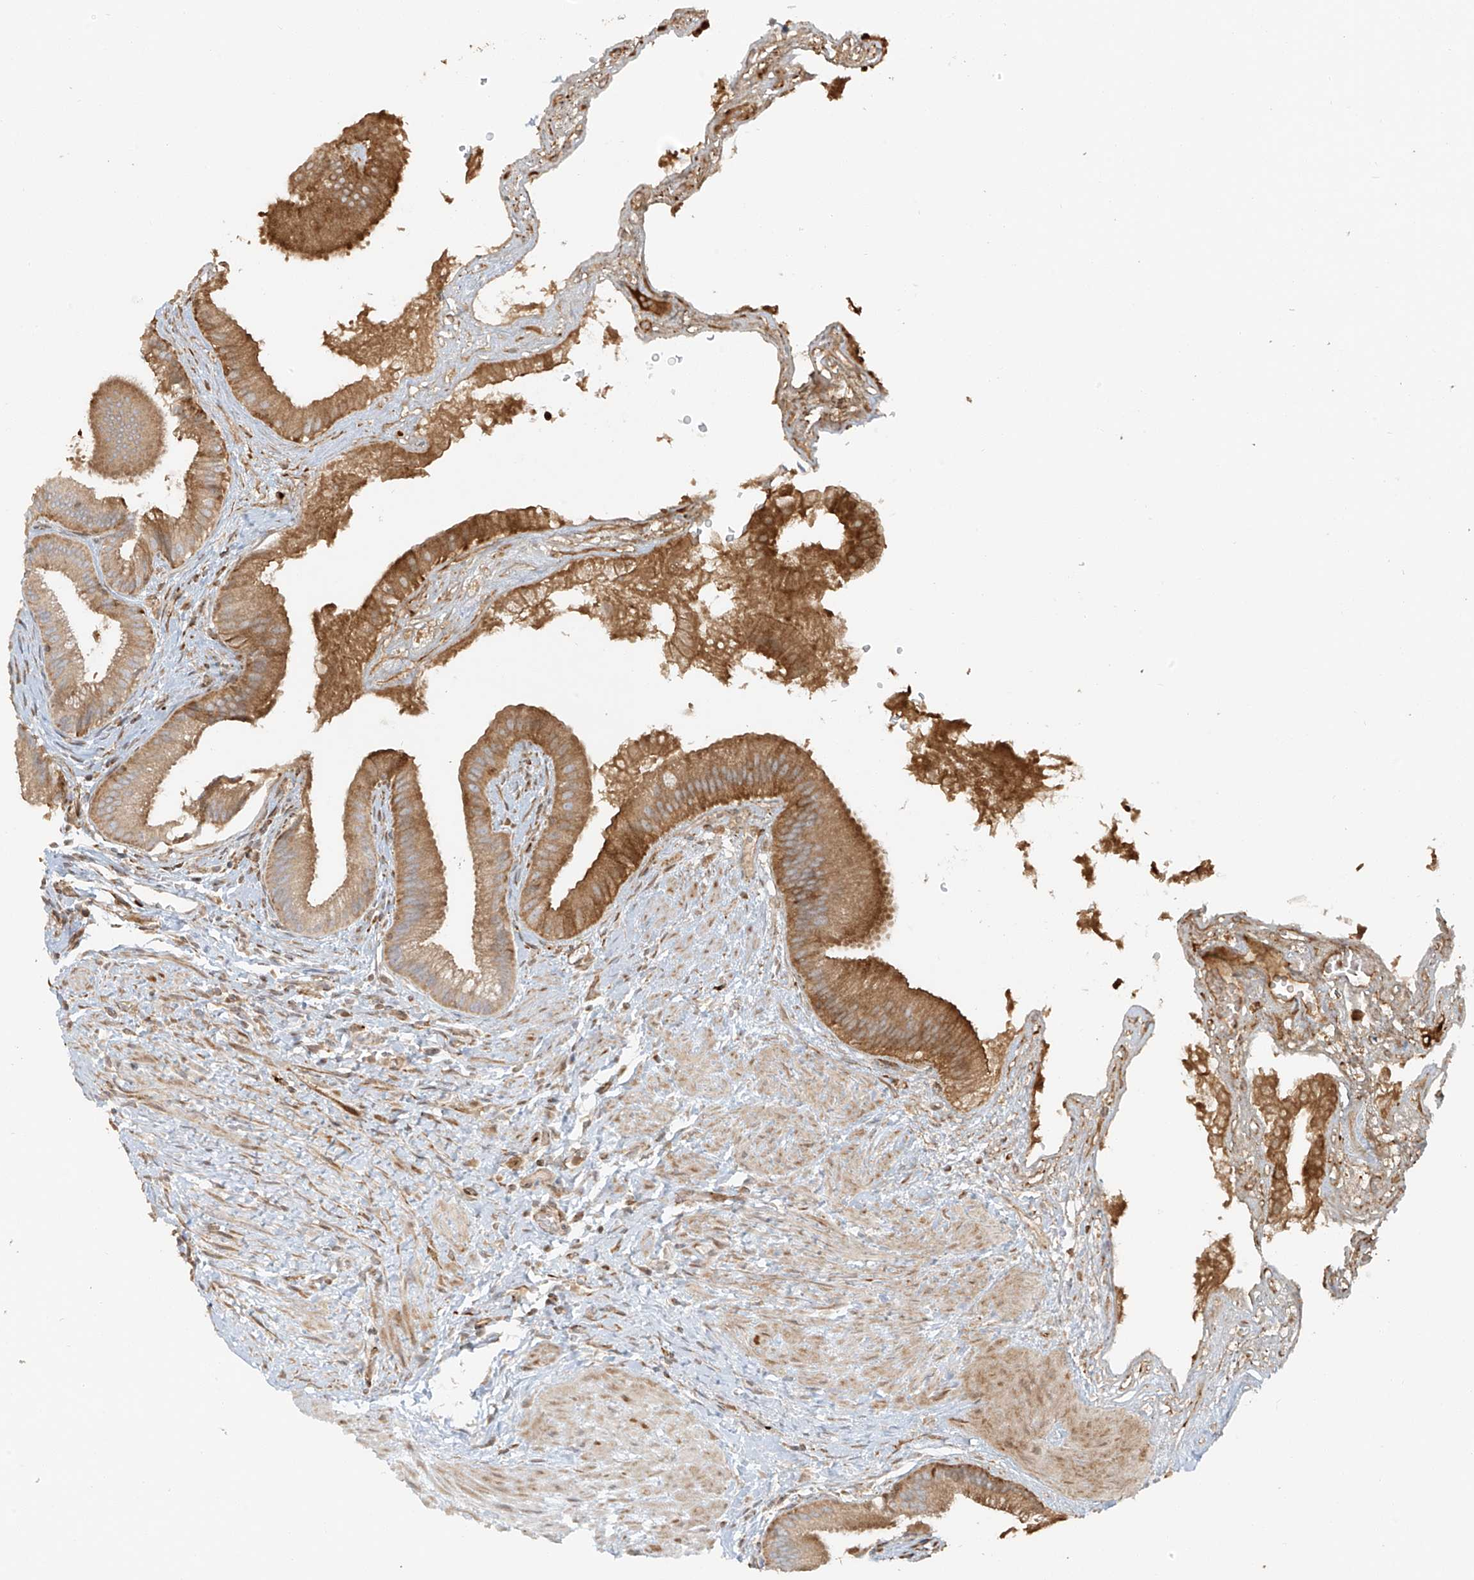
{"staining": {"intensity": "strong", "quantity": ">75%", "location": "cytoplasmic/membranous"}, "tissue": "gallbladder", "cell_type": "Glandular cells", "image_type": "normal", "snomed": [{"axis": "morphology", "description": "Normal tissue, NOS"}, {"axis": "topography", "description": "Gallbladder"}], "caption": "An immunohistochemistry (IHC) image of unremarkable tissue is shown. Protein staining in brown highlights strong cytoplasmic/membranous positivity in gallbladder within glandular cells.", "gene": "MIPEP", "patient": {"sex": "male", "age": 55}}